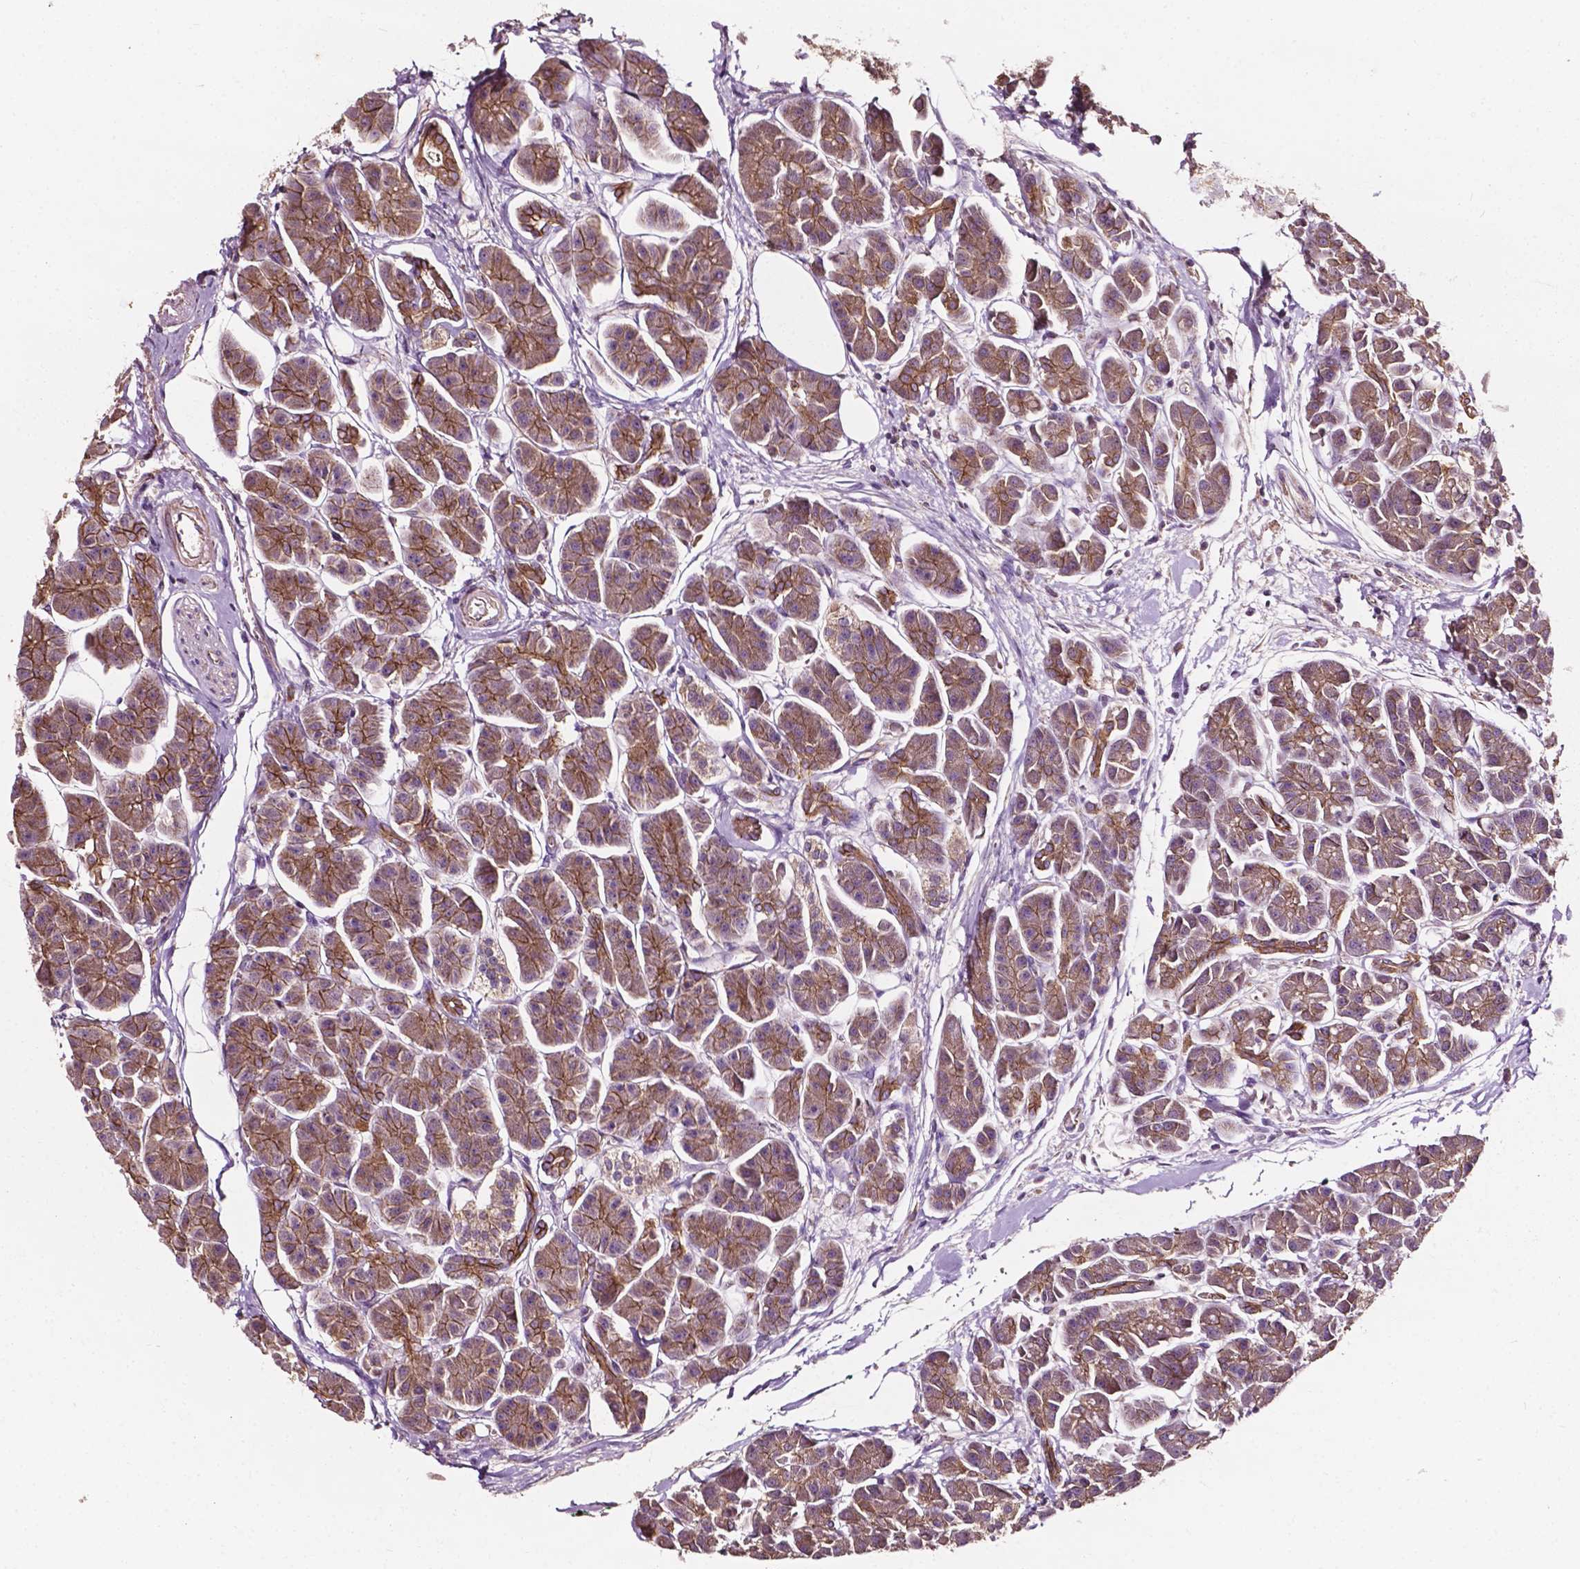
{"staining": {"intensity": "moderate", "quantity": ">75%", "location": "cytoplasmic/membranous"}, "tissue": "pancreas", "cell_type": "Exocrine glandular cells", "image_type": "normal", "snomed": [{"axis": "morphology", "description": "Normal tissue, NOS"}, {"axis": "topography", "description": "Adipose tissue"}, {"axis": "topography", "description": "Pancreas"}, {"axis": "topography", "description": "Peripheral nerve tissue"}], "caption": "Immunohistochemistry image of benign human pancreas stained for a protein (brown), which displays medium levels of moderate cytoplasmic/membranous positivity in approximately >75% of exocrine glandular cells.", "gene": "ATG16L1", "patient": {"sex": "female", "age": 58}}